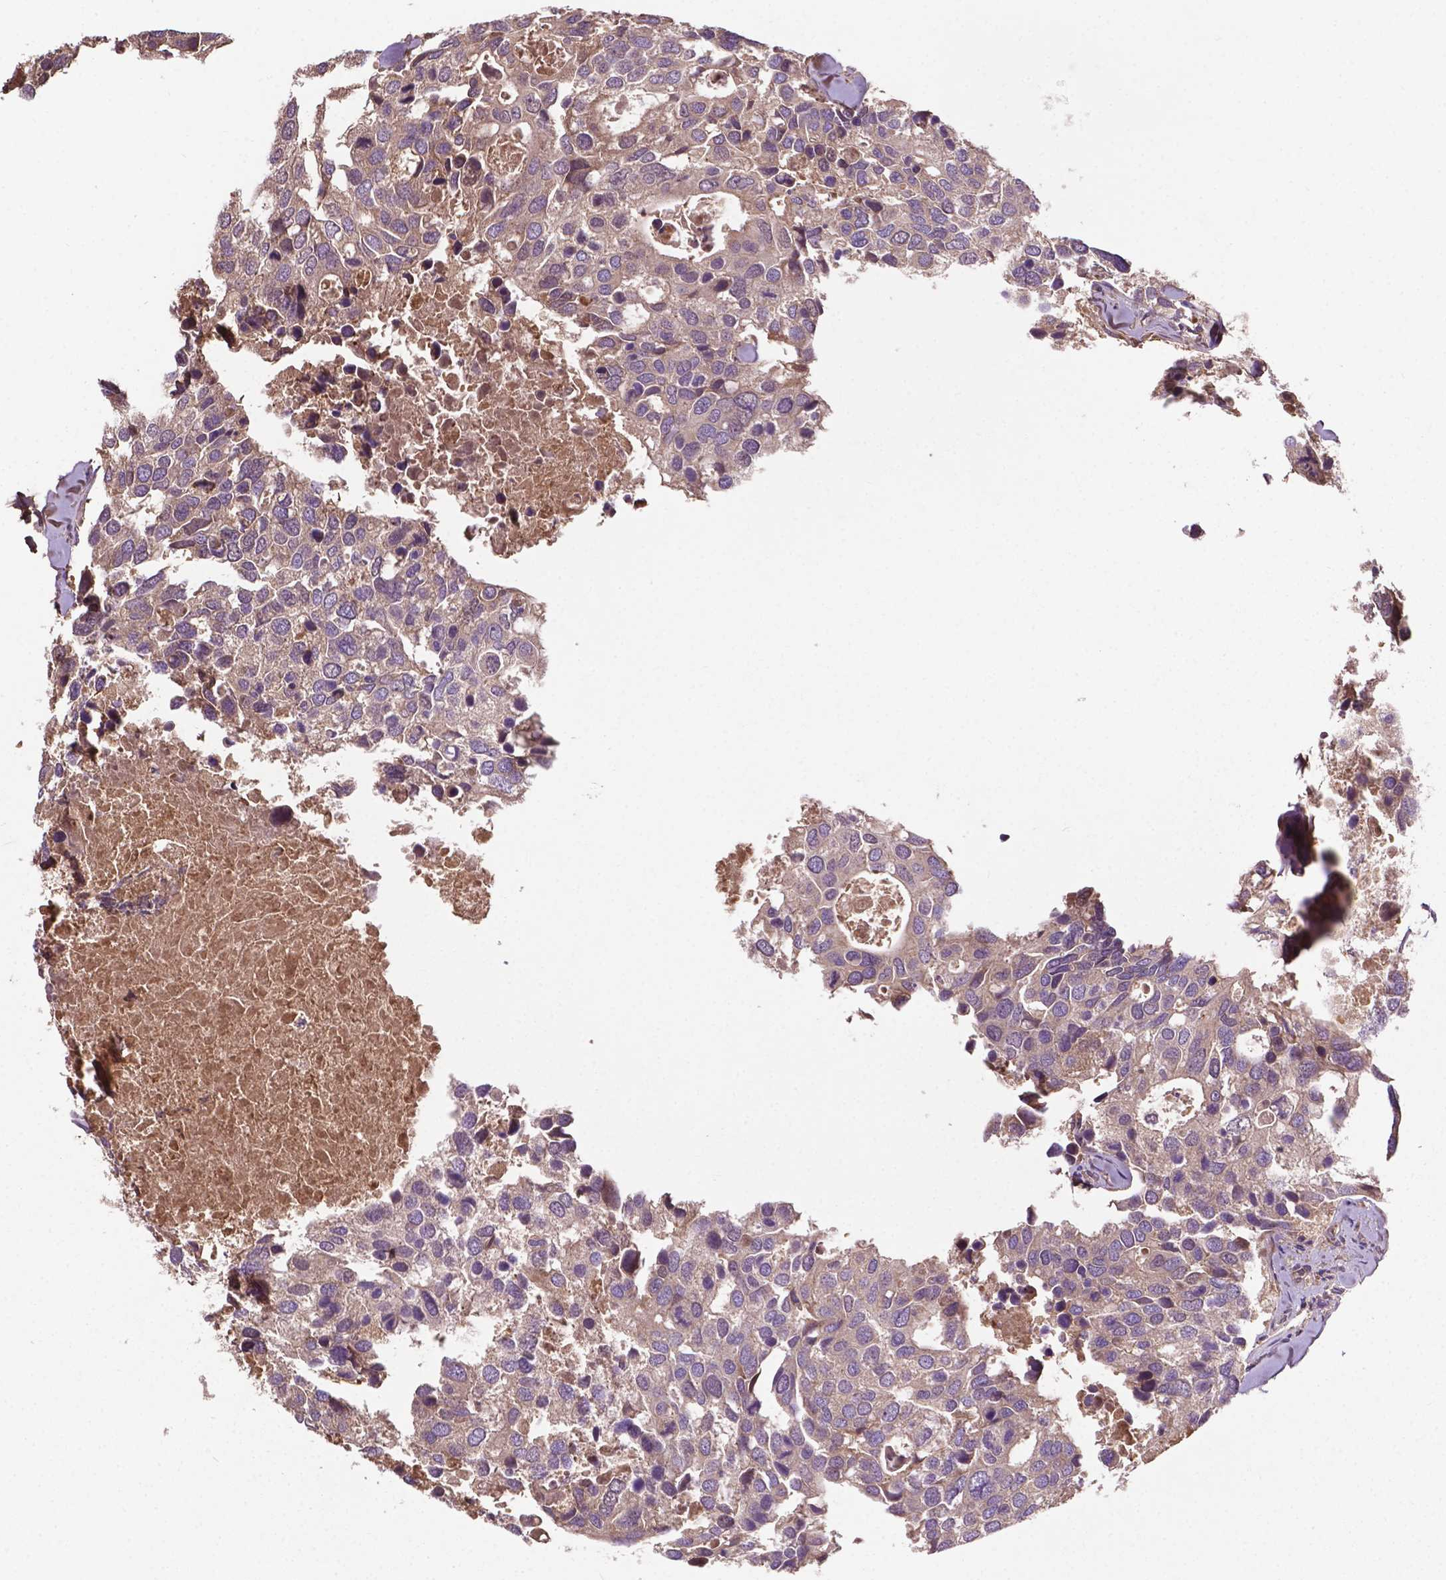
{"staining": {"intensity": "weak", "quantity": ">75%", "location": "cytoplasmic/membranous"}, "tissue": "breast cancer", "cell_type": "Tumor cells", "image_type": "cancer", "snomed": [{"axis": "morphology", "description": "Duct carcinoma"}, {"axis": "topography", "description": "Breast"}], "caption": "Breast cancer was stained to show a protein in brown. There is low levels of weak cytoplasmic/membranous expression in about >75% of tumor cells. (IHC, brightfield microscopy, high magnification).", "gene": "GJA9", "patient": {"sex": "female", "age": 83}}